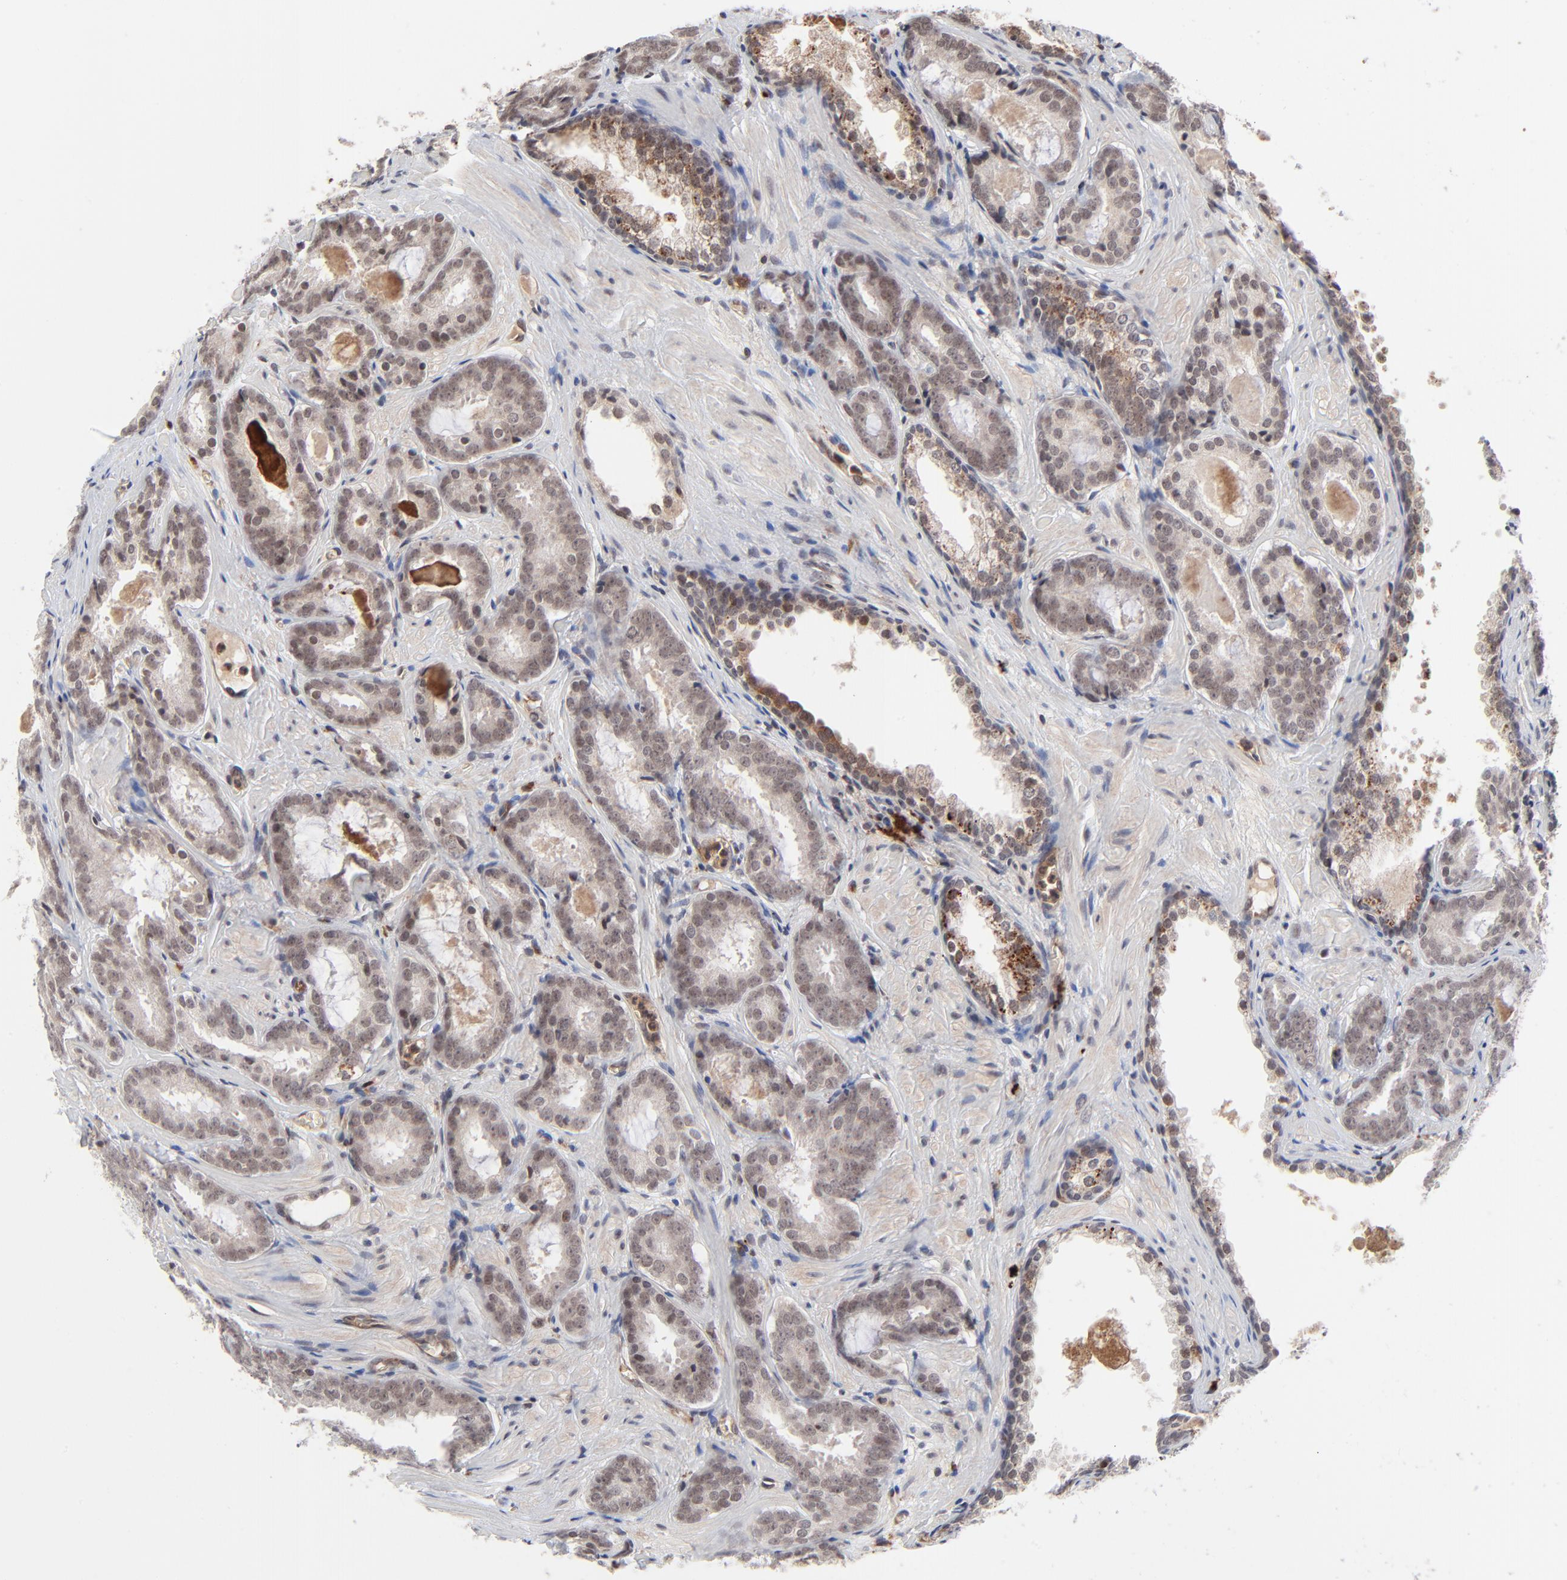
{"staining": {"intensity": "weak", "quantity": ">75%", "location": "cytoplasmic/membranous"}, "tissue": "prostate cancer", "cell_type": "Tumor cells", "image_type": "cancer", "snomed": [{"axis": "morphology", "description": "Adenocarcinoma, Medium grade"}, {"axis": "topography", "description": "Prostate"}], "caption": "Tumor cells show low levels of weak cytoplasmic/membranous staining in approximately >75% of cells in human prostate cancer (medium-grade adenocarcinoma). Immunohistochemistry (ihc) stains the protein in brown and the nuclei are stained blue.", "gene": "CASP10", "patient": {"sex": "male", "age": 64}}